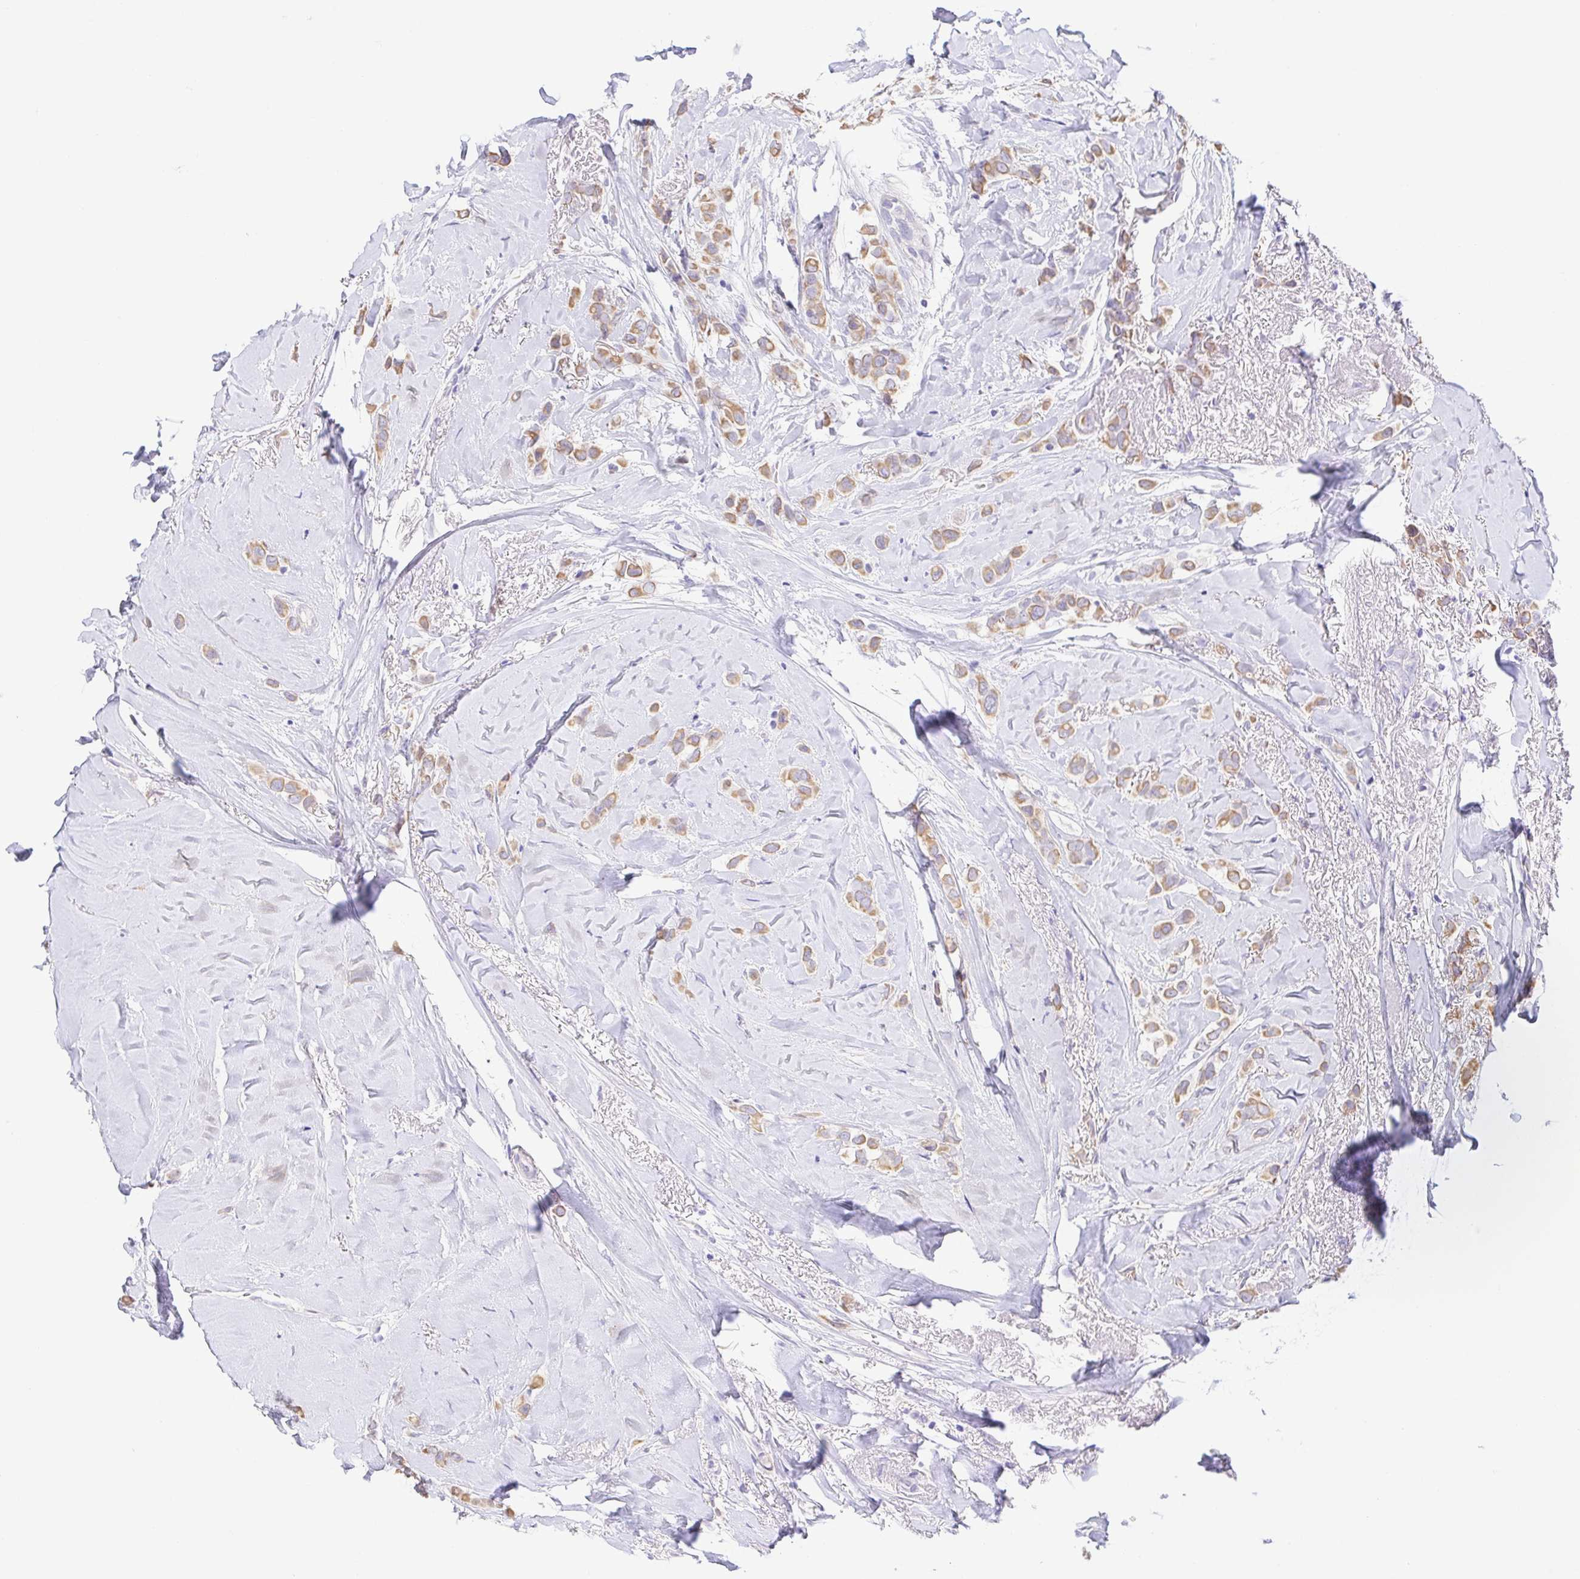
{"staining": {"intensity": "moderate", "quantity": ">75%", "location": "cytoplasmic/membranous"}, "tissue": "breast cancer", "cell_type": "Tumor cells", "image_type": "cancer", "snomed": [{"axis": "morphology", "description": "Lobular carcinoma"}, {"axis": "topography", "description": "Breast"}], "caption": "DAB (3,3'-diaminobenzidine) immunohistochemical staining of lobular carcinoma (breast) reveals moderate cytoplasmic/membranous protein staining in approximately >75% of tumor cells. The staining was performed using DAB (3,3'-diaminobenzidine), with brown indicating positive protein expression. Nuclei are stained blue with hematoxylin.", "gene": "FABP3", "patient": {"sex": "female", "age": 66}}